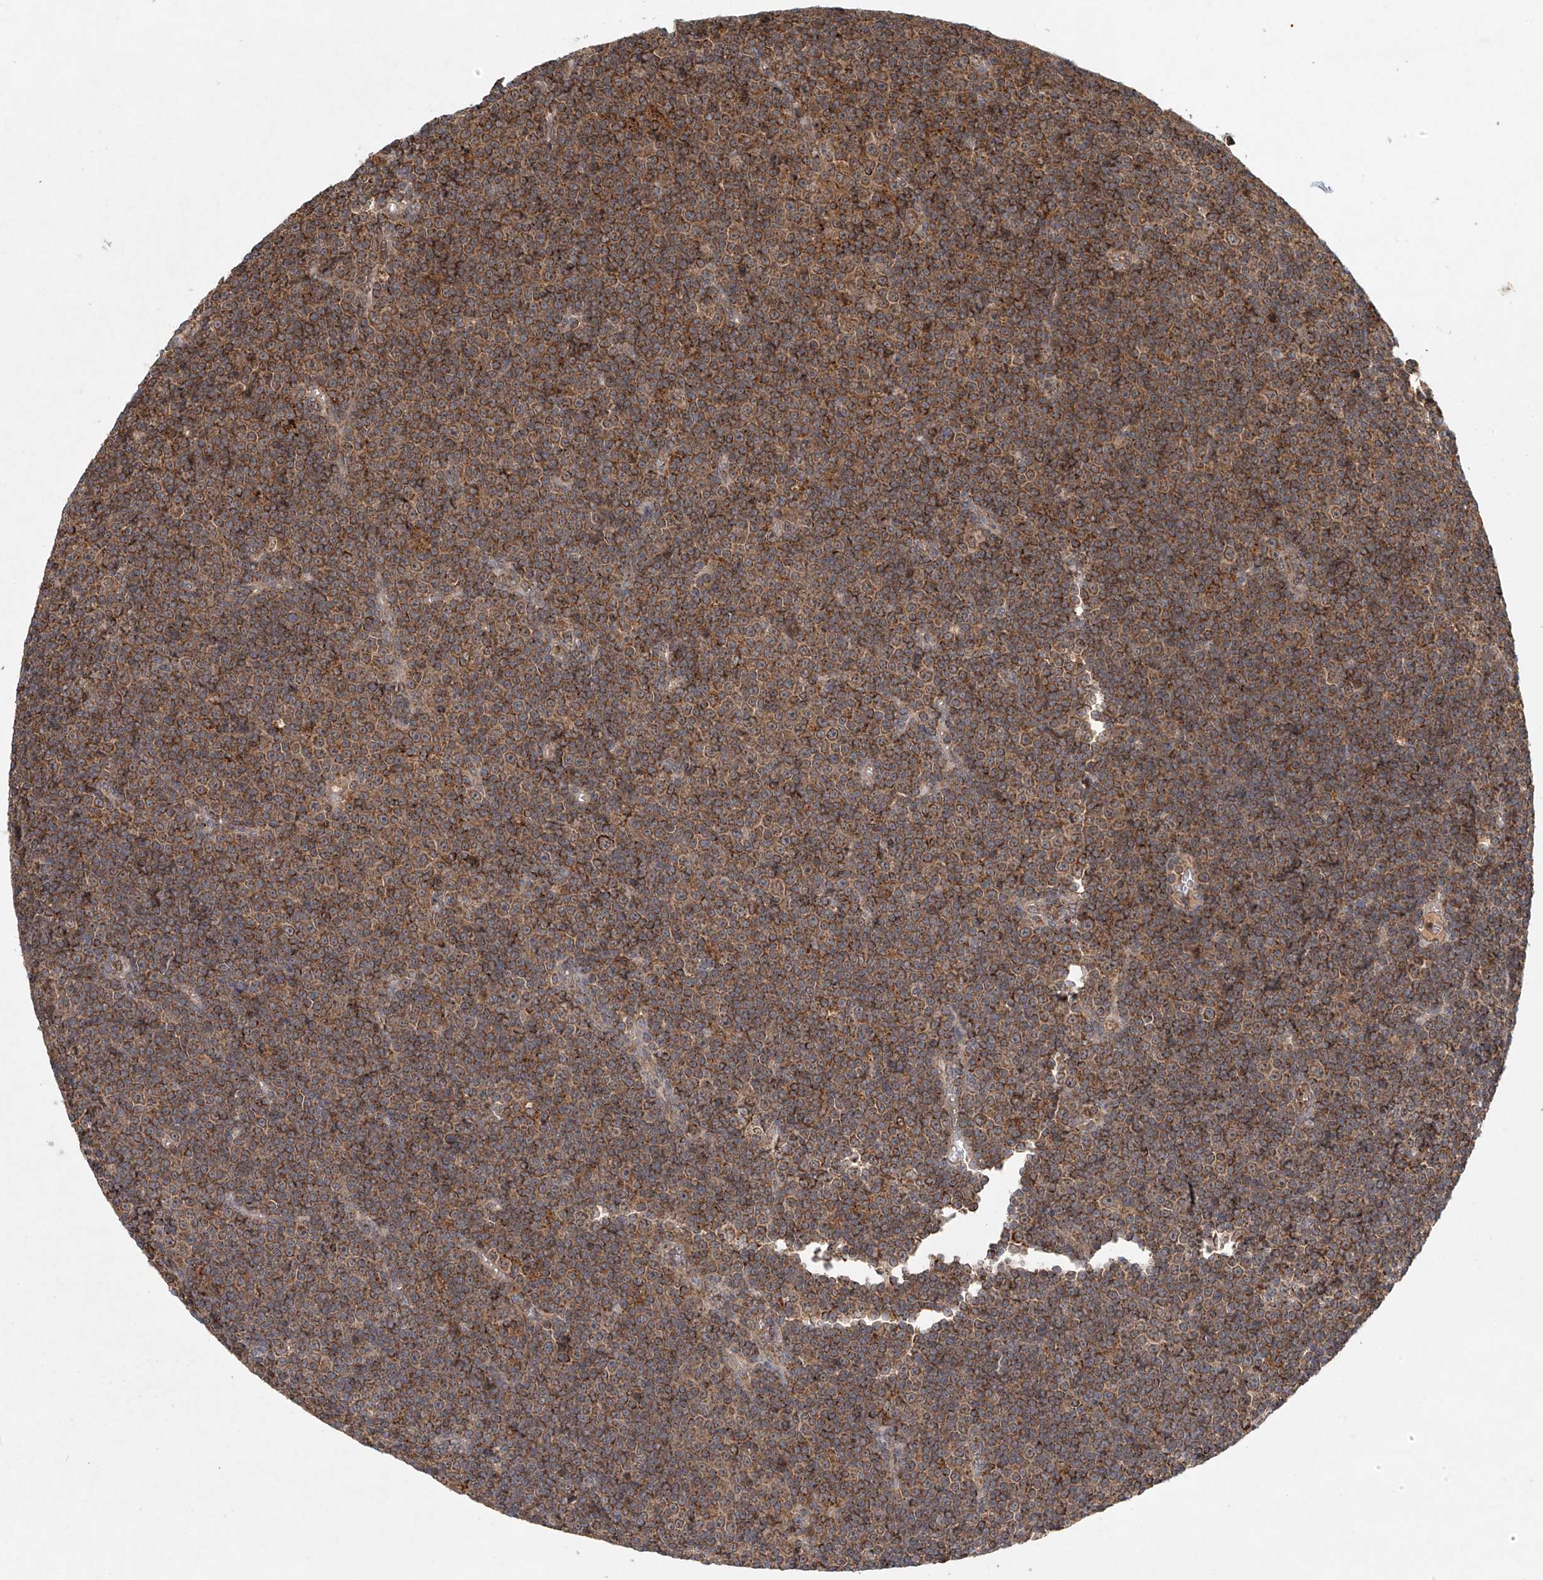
{"staining": {"intensity": "moderate", "quantity": ">75%", "location": "cytoplasmic/membranous"}, "tissue": "lymphoma", "cell_type": "Tumor cells", "image_type": "cancer", "snomed": [{"axis": "morphology", "description": "Malignant lymphoma, non-Hodgkin's type, Low grade"}, {"axis": "topography", "description": "Lymph node"}], "caption": "IHC (DAB) staining of human malignant lymphoma, non-Hodgkin's type (low-grade) displays moderate cytoplasmic/membranous protein staining in approximately >75% of tumor cells. (brown staining indicates protein expression, while blue staining denotes nuclei).", "gene": "DCAF11", "patient": {"sex": "female", "age": 67}}